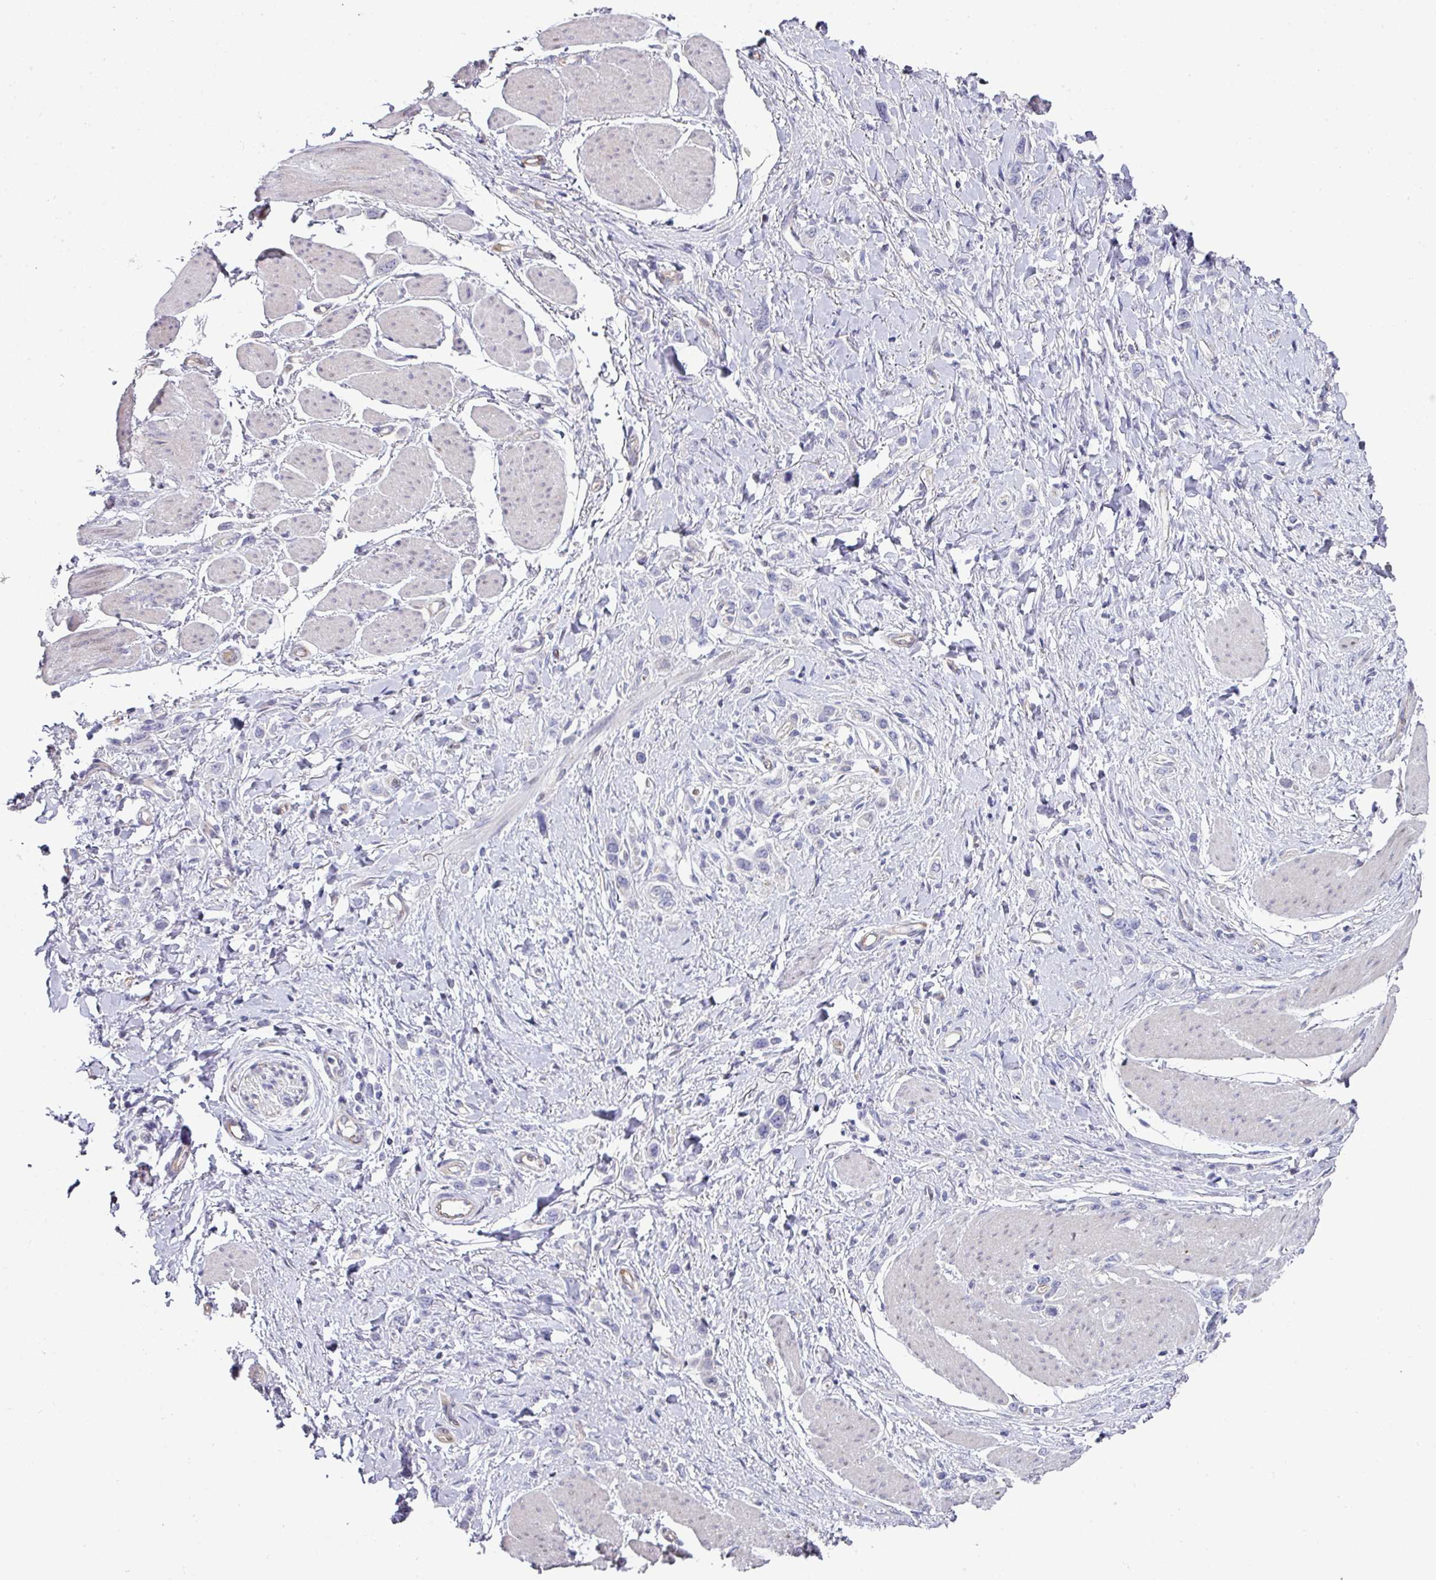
{"staining": {"intensity": "negative", "quantity": "none", "location": "none"}, "tissue": "stomach cancer", "cell_type": "Tumor cells", "image_type": "cancer", "snomed": [{"axis": "morphology", "description": "Adenocarcinoma, NOS"}, {"axis": "topography", "description": "Stomach"}], "caption": "DAB (3,3'-diaminobenzidine) immunohistochemical staining of stomach adenocarcinoma shows no significant expression in tumor cells.", "gene": "ANO9", "patient": {"sex": "female", "age": 65}}